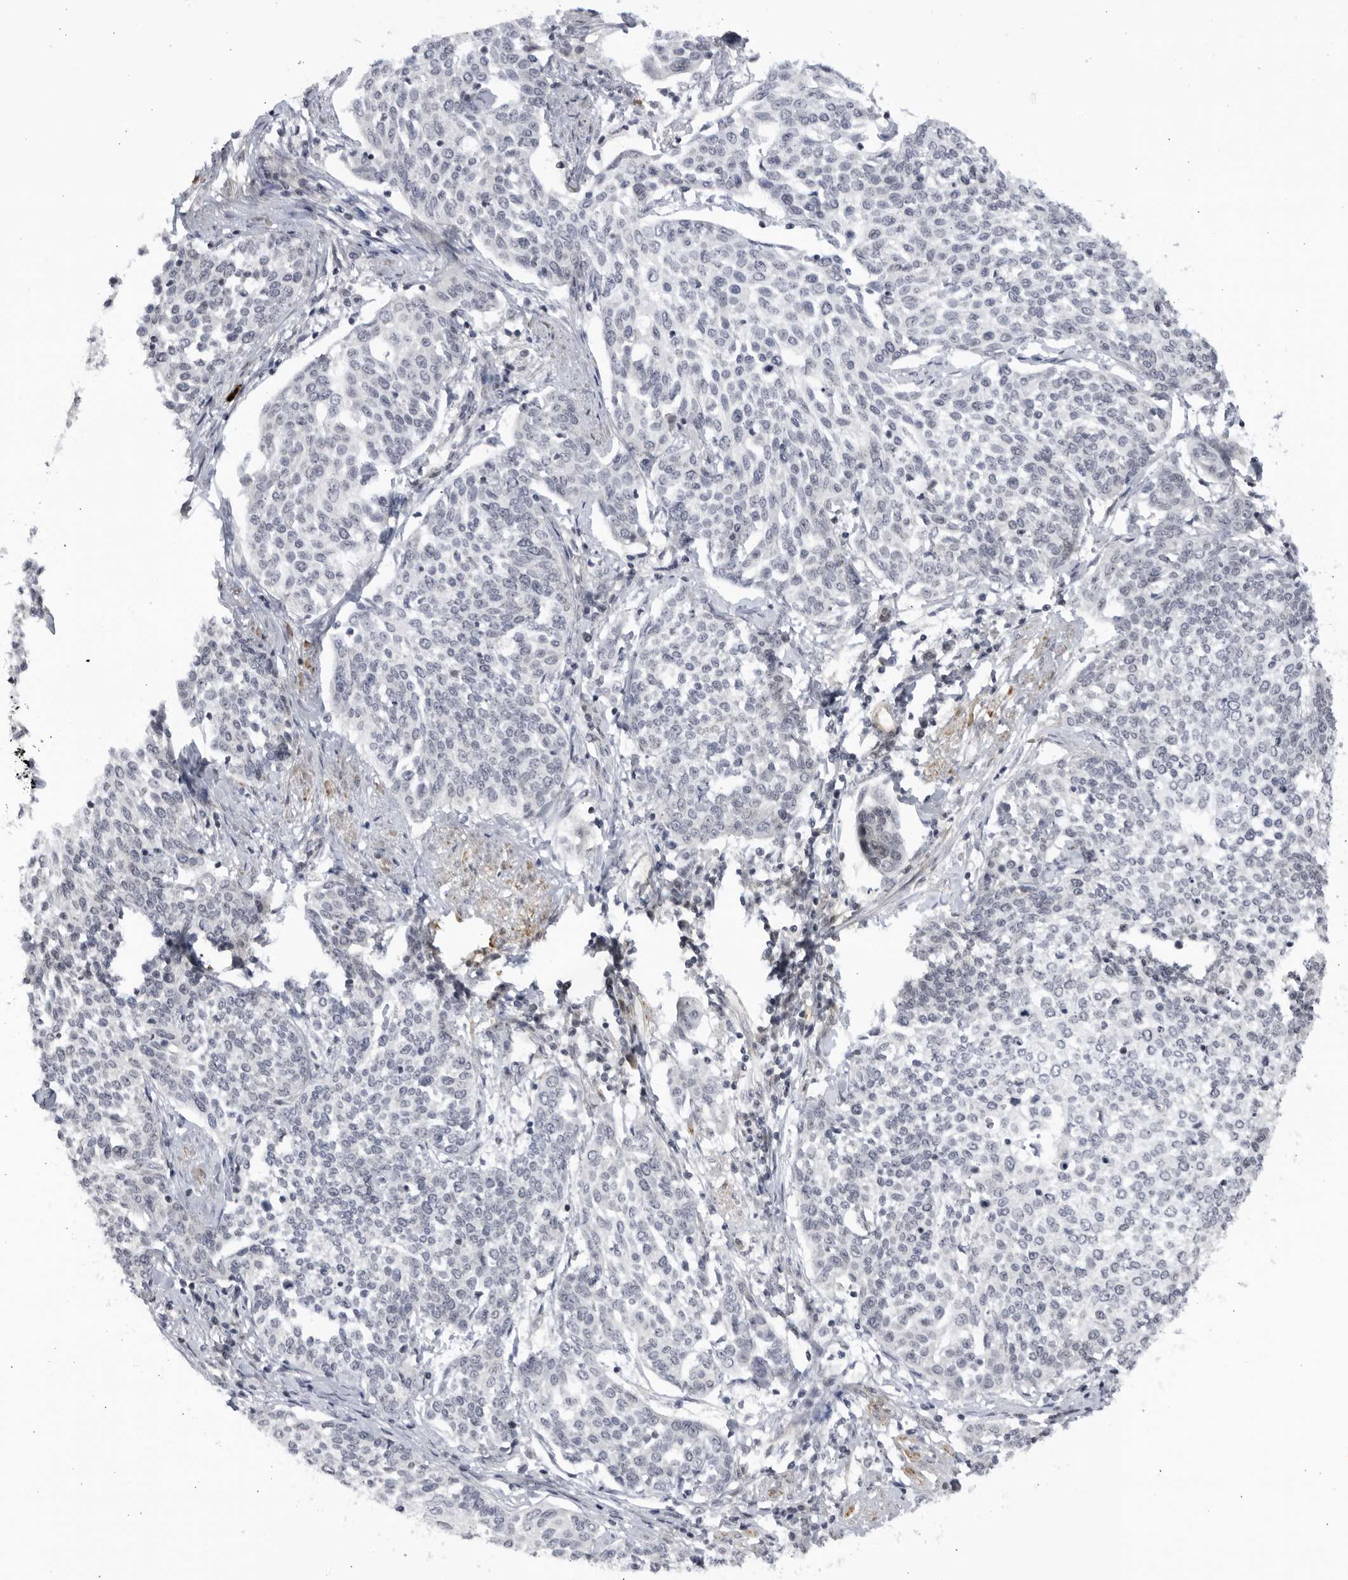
{"staining": {"intensity": "negative", "quantity": "none", "location": "none"}, "tissue": "cervical cancer", "cell_type": "Tumor cells", "image_type": "cancer", "snomed": [{"axis": "morphology", "description": "Squamous cell carcinoma, NOS"}, {"axis": "topography", "description": "Cervix"}], "caption": "Squamous cell carcinoma (cervical) was stained to show a protein in brown. There is no significant expression in tumor cells.", "gene": "CNBD1", "patient": {"sex": "female", "age": 34}}